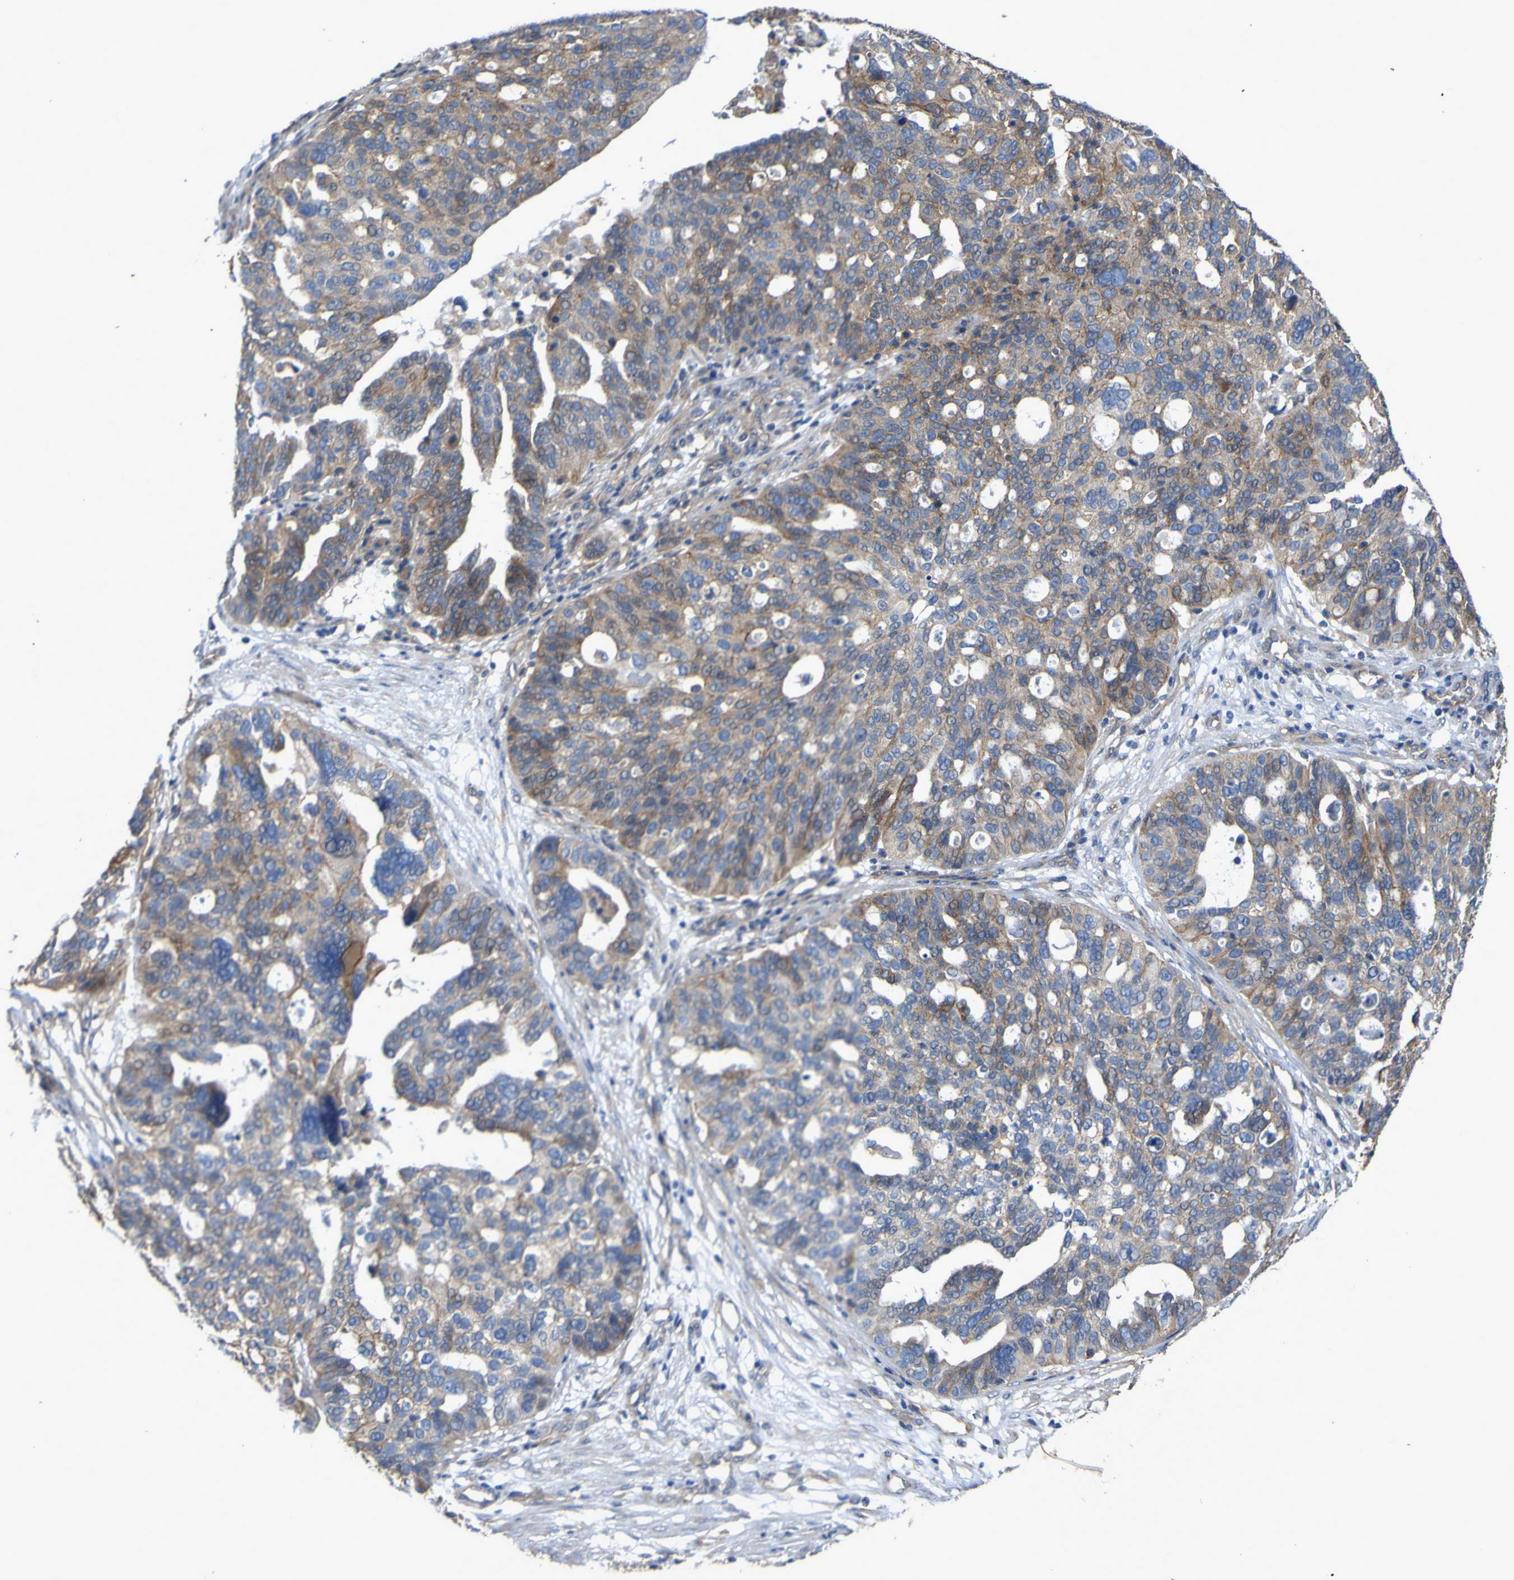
{"staining": {"intensity": "moderate", "quantity": "25%-75%", "location": "cytoplasmic/membranous"}, "tissue": "ovarian cancer", "cell_type": "Tumor cells", "image_type": "cancer", "snomed": [{"axis": "morphology", "description": "Cystadenocarcinoma, serous, NOS"}, {"axis": "topography", "description": "Ovary"}], "caption": "This histopathology image reveals immunohistochemistry (IHC) staining of ovarian cancer, with medium moderate cytoplasmic/membranous staining in approximately 25%-75% of tumor cells.", "gene": "TNFSF15", "patient": {"sex": "female", "age": 59}}